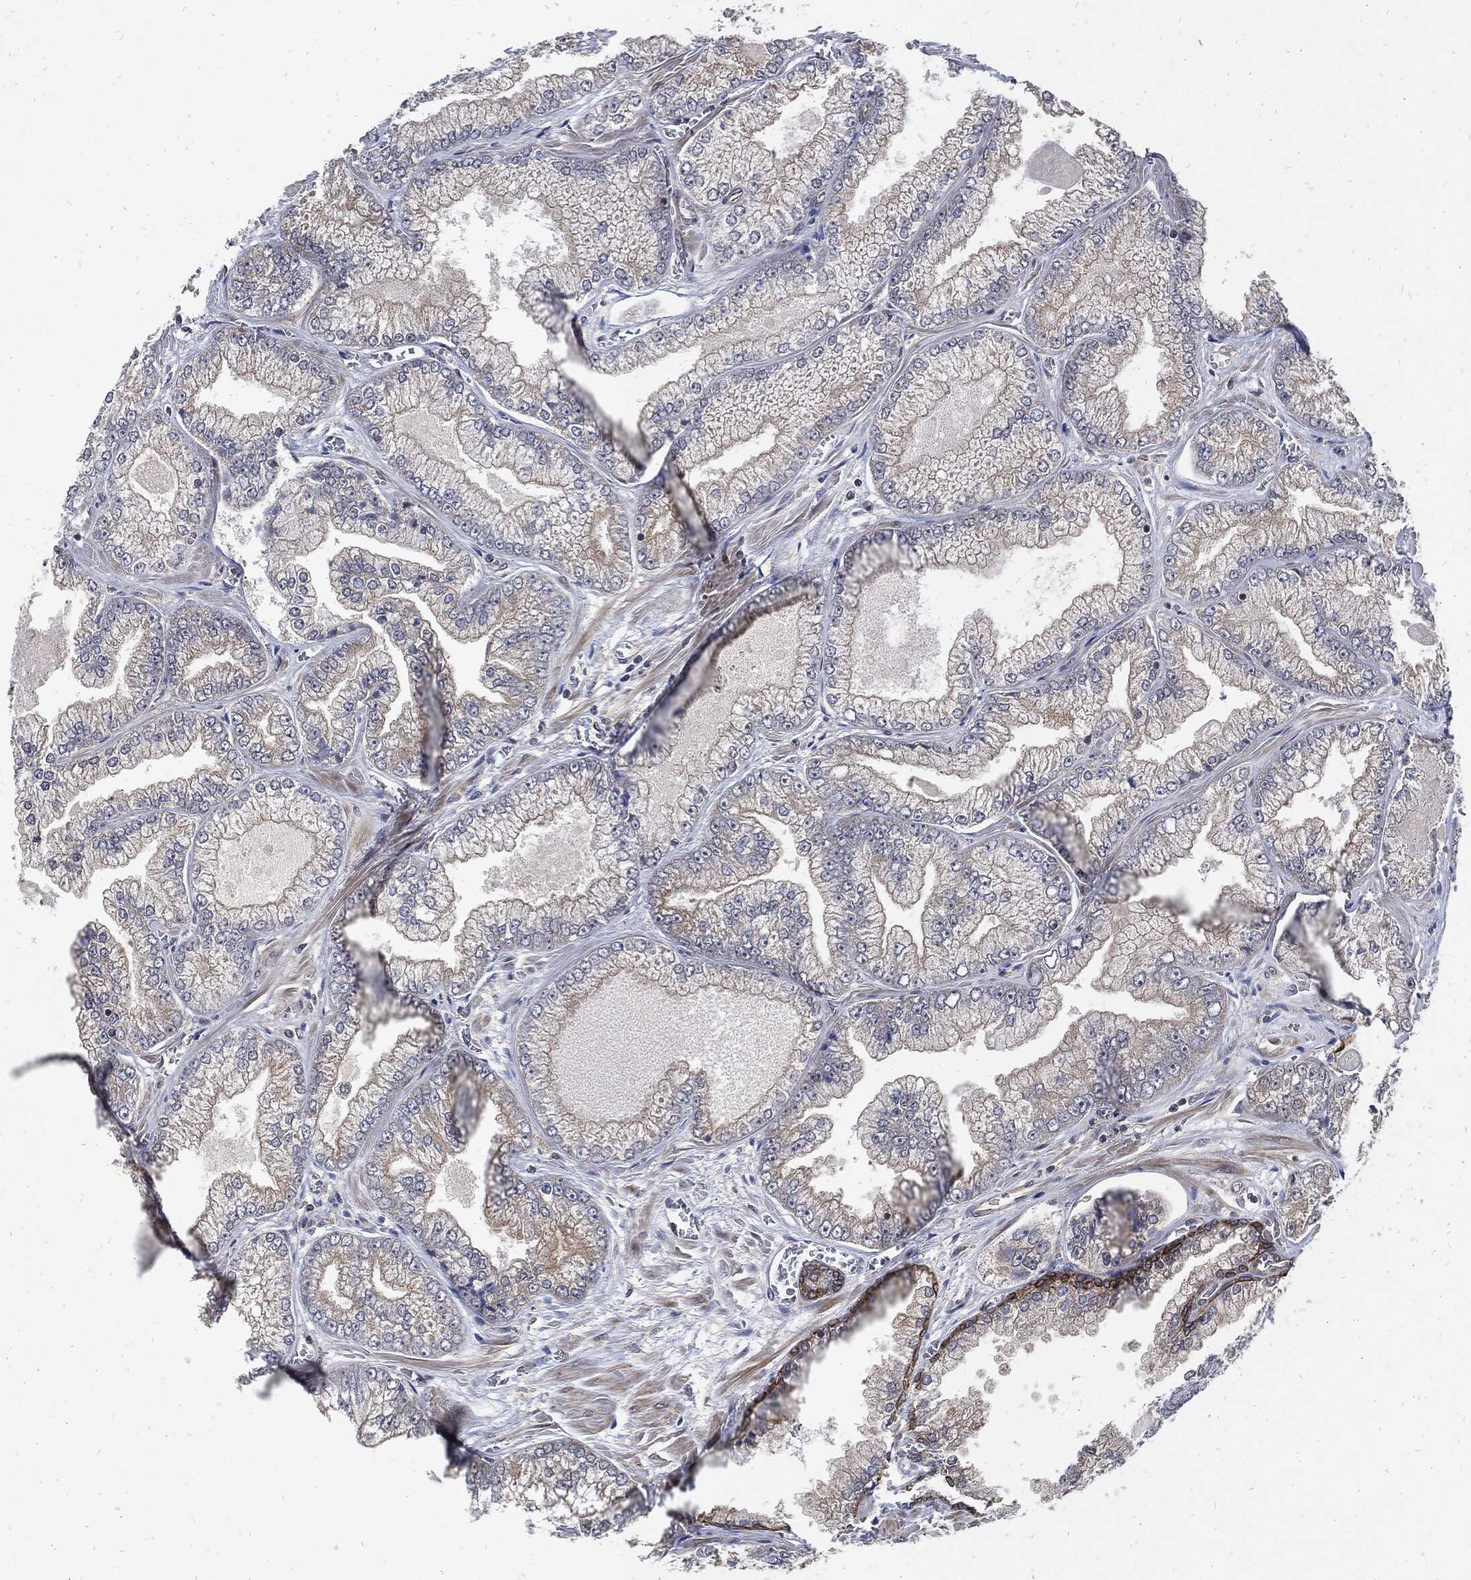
{"staining": {"intensity": "moderate", "quantity": "<25%", "location": "cytoplasmic/membranous"}, "tissue": "prostate cancer", "cell_type": "Tumor cells", "image_type": "cancer", "snomed": [{"axis": "morphology", "description": "Adenocarcinoma, Low grade"}, {"axis": "topography", "description": "Prostate"}], "caption": "Immunohistochemistry photomicrograph of neoplastic tissue: prostate low-grade adenocarcinoma stained using IHC demonstrates low levels of moderate protein expression localized specifically in the cytoplasmic/membranous of tumor cells, appearing as a cytoplasmic/membranous brown color.", "gene": "DCTN1", "patient": {"sex": "male", "age": 57}}